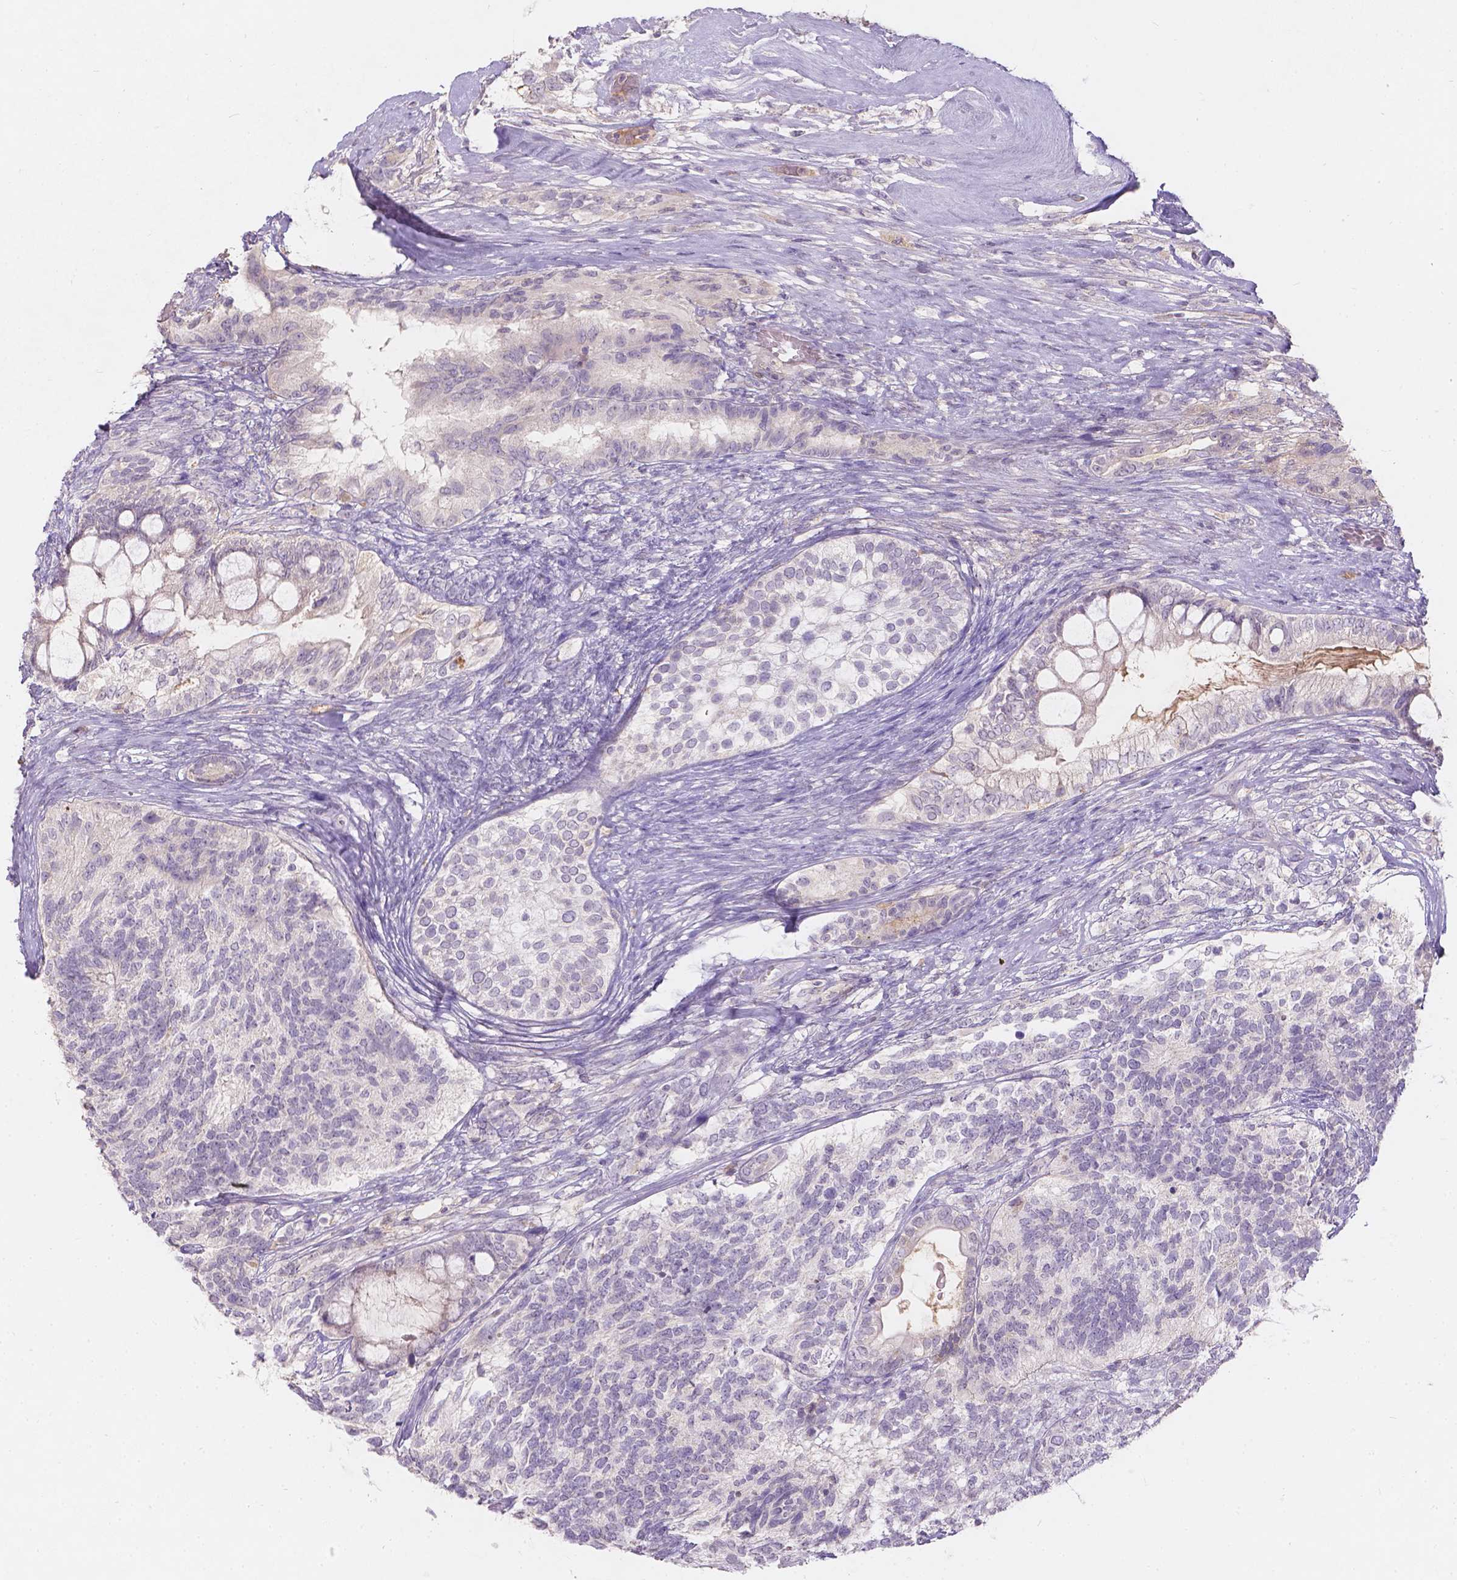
{"staining": {"intensity": "negative", "quantity": "none", "location": "none"}, "tissue": "testis cancer", "cell_type": "Tumor cells", "image_type": "cancer", "snomed": [{"axis": "morphology", "description": "Seminoma, NOS"}, {"axis": "morphology", "description": "Carcinoma, Embryonal, NOS"}, {"axis": "topography", "description": "Testis"}], "caption": "Seminoma (testis) was stained to show a protein in brown. There is no significant staining in tumor cells.", "gene": "DCAF4L1", "patient": {"sex": "male", "age": 41}}